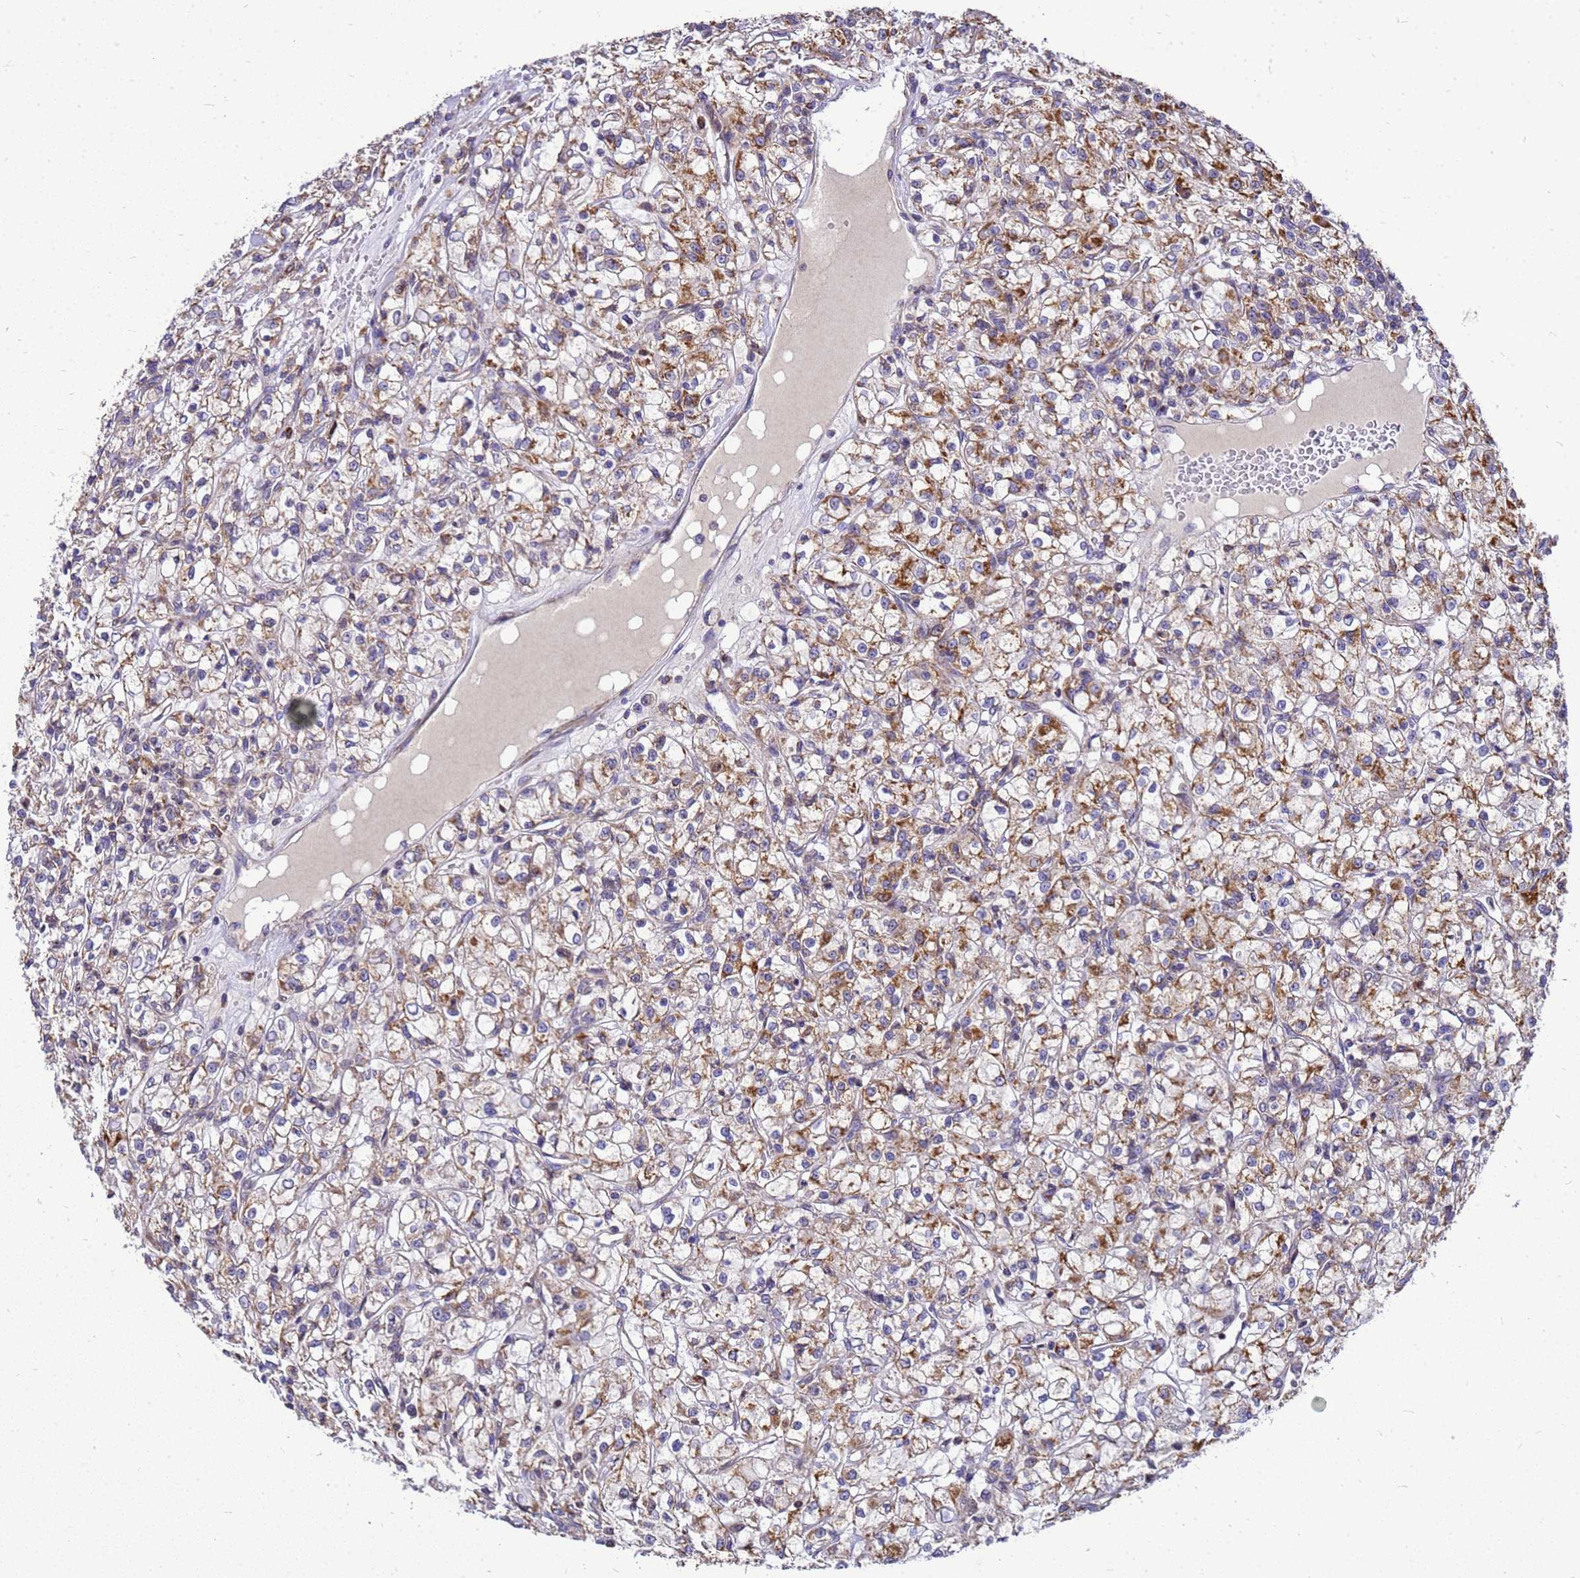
{"staining": {"intensity": "moderate", "quantity": ">75%", "location": "cytoplasmic/membranous"}, "tissue": "renal cancer", "cell_type": "Tumor cells", "image_type": "cancer", "snomed": [{"axis": "morphology", "description": "Adenocarcinoma, NOS"}, {"axis": "topography", "description": "Kidney"}], "caption": "Human renal cancer (adenocarcinoma) stained for a protein (brown) exhibits moderate cytoplasmic/membranous positive expression in about >75% of tumor cells.", "gene": "CMC4", "patient": {"sex": "female", "age": 59}}